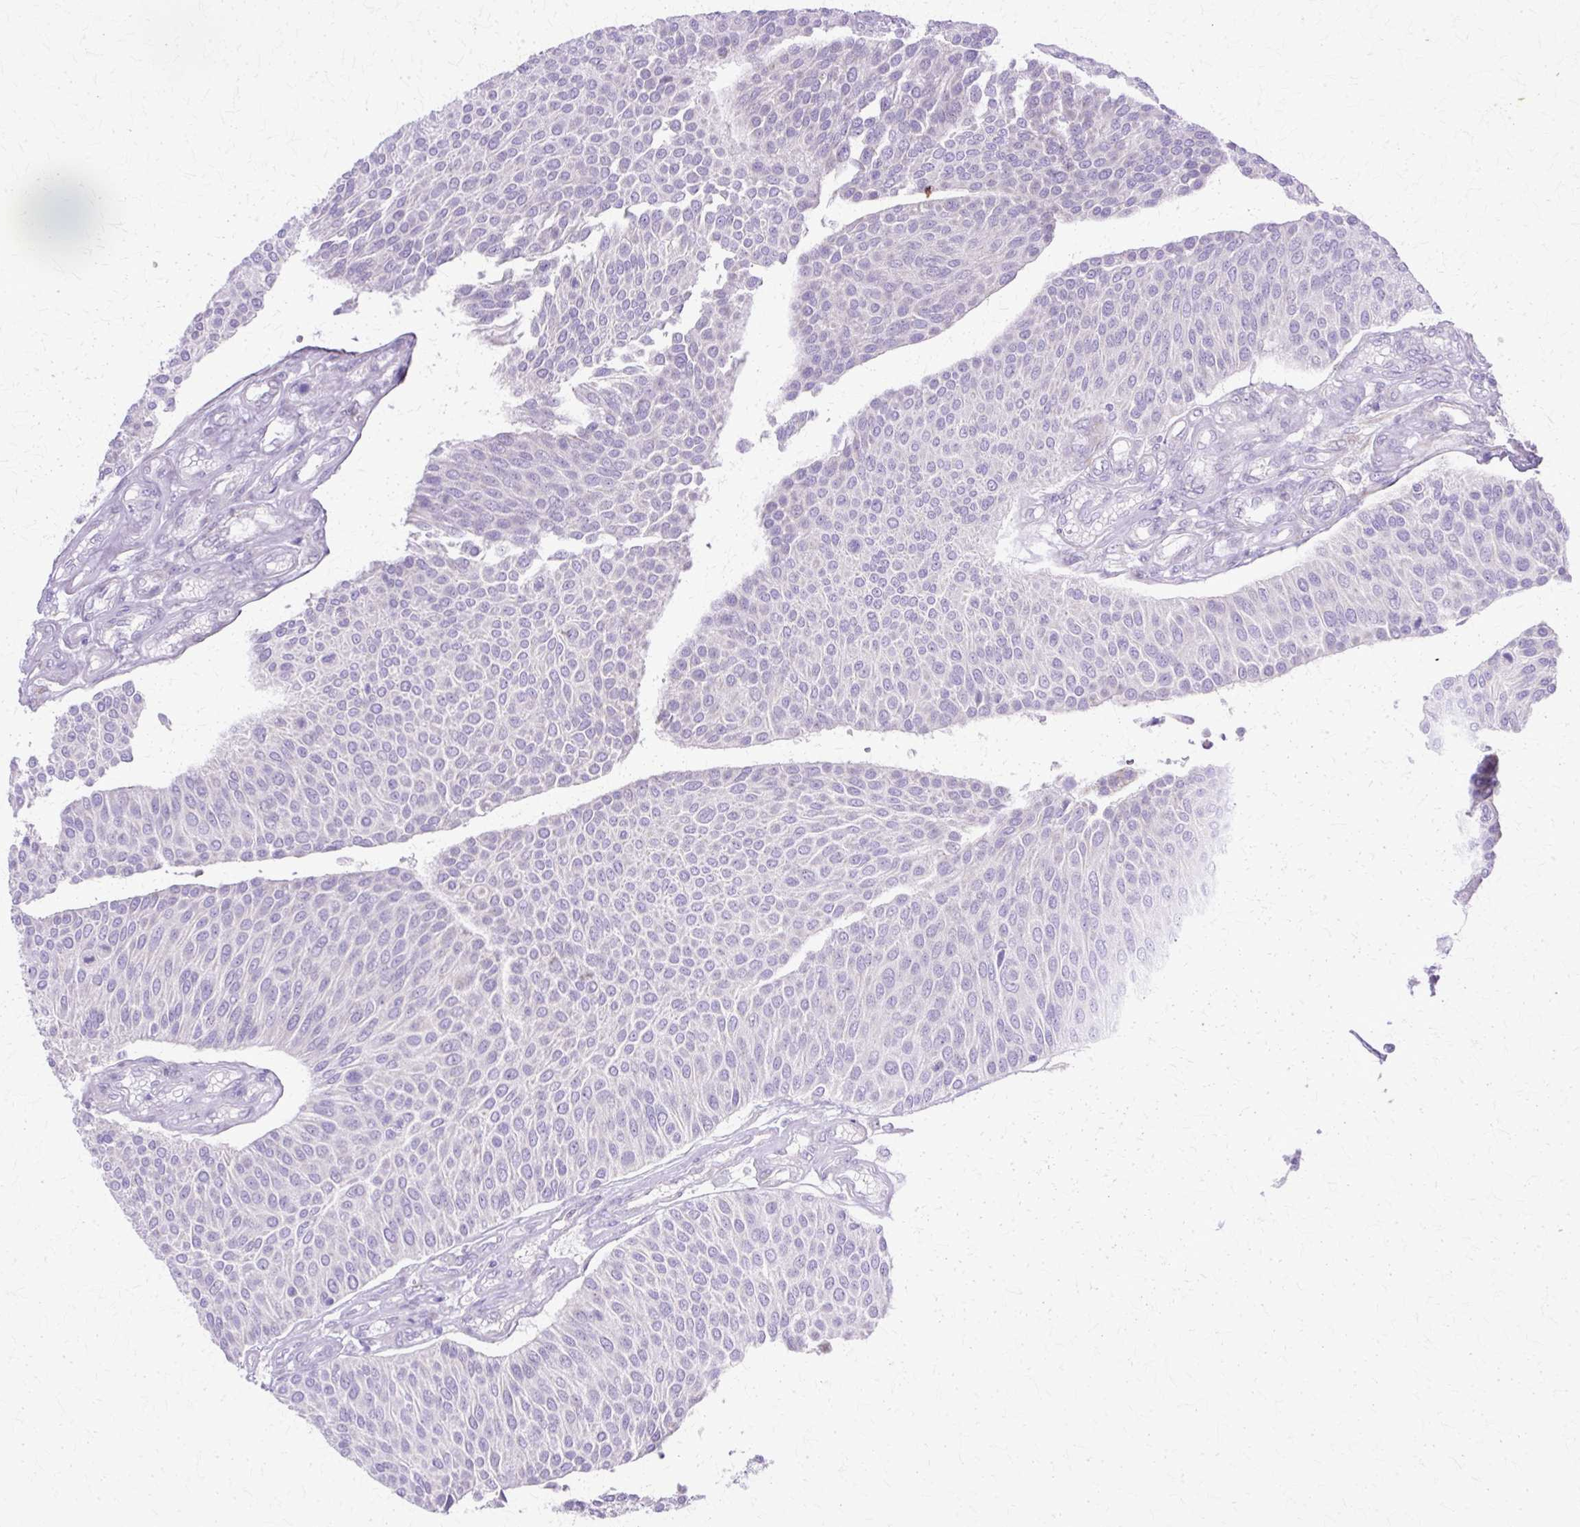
{"staining": {"intensity": "negative", "quantity": "none", "location": "none"}, "tissue": "urothelial cancer", "cell_type": "Tumor cells", "image_type": "cancer", "snomed": [{"axis": "morphology", "description": "Urothelial carcinoma, NOS"}, {"axis": "topography", "description": "Urinary bladder"}], "caption": "DAB (3,3'-diaminobenzidine) immunohistochemical staining of transitional cell carcinoma displays no significant staining in tumor cells.", "gene": "TBC1D3G", "patient": {"sex": "male", "age": 55}}